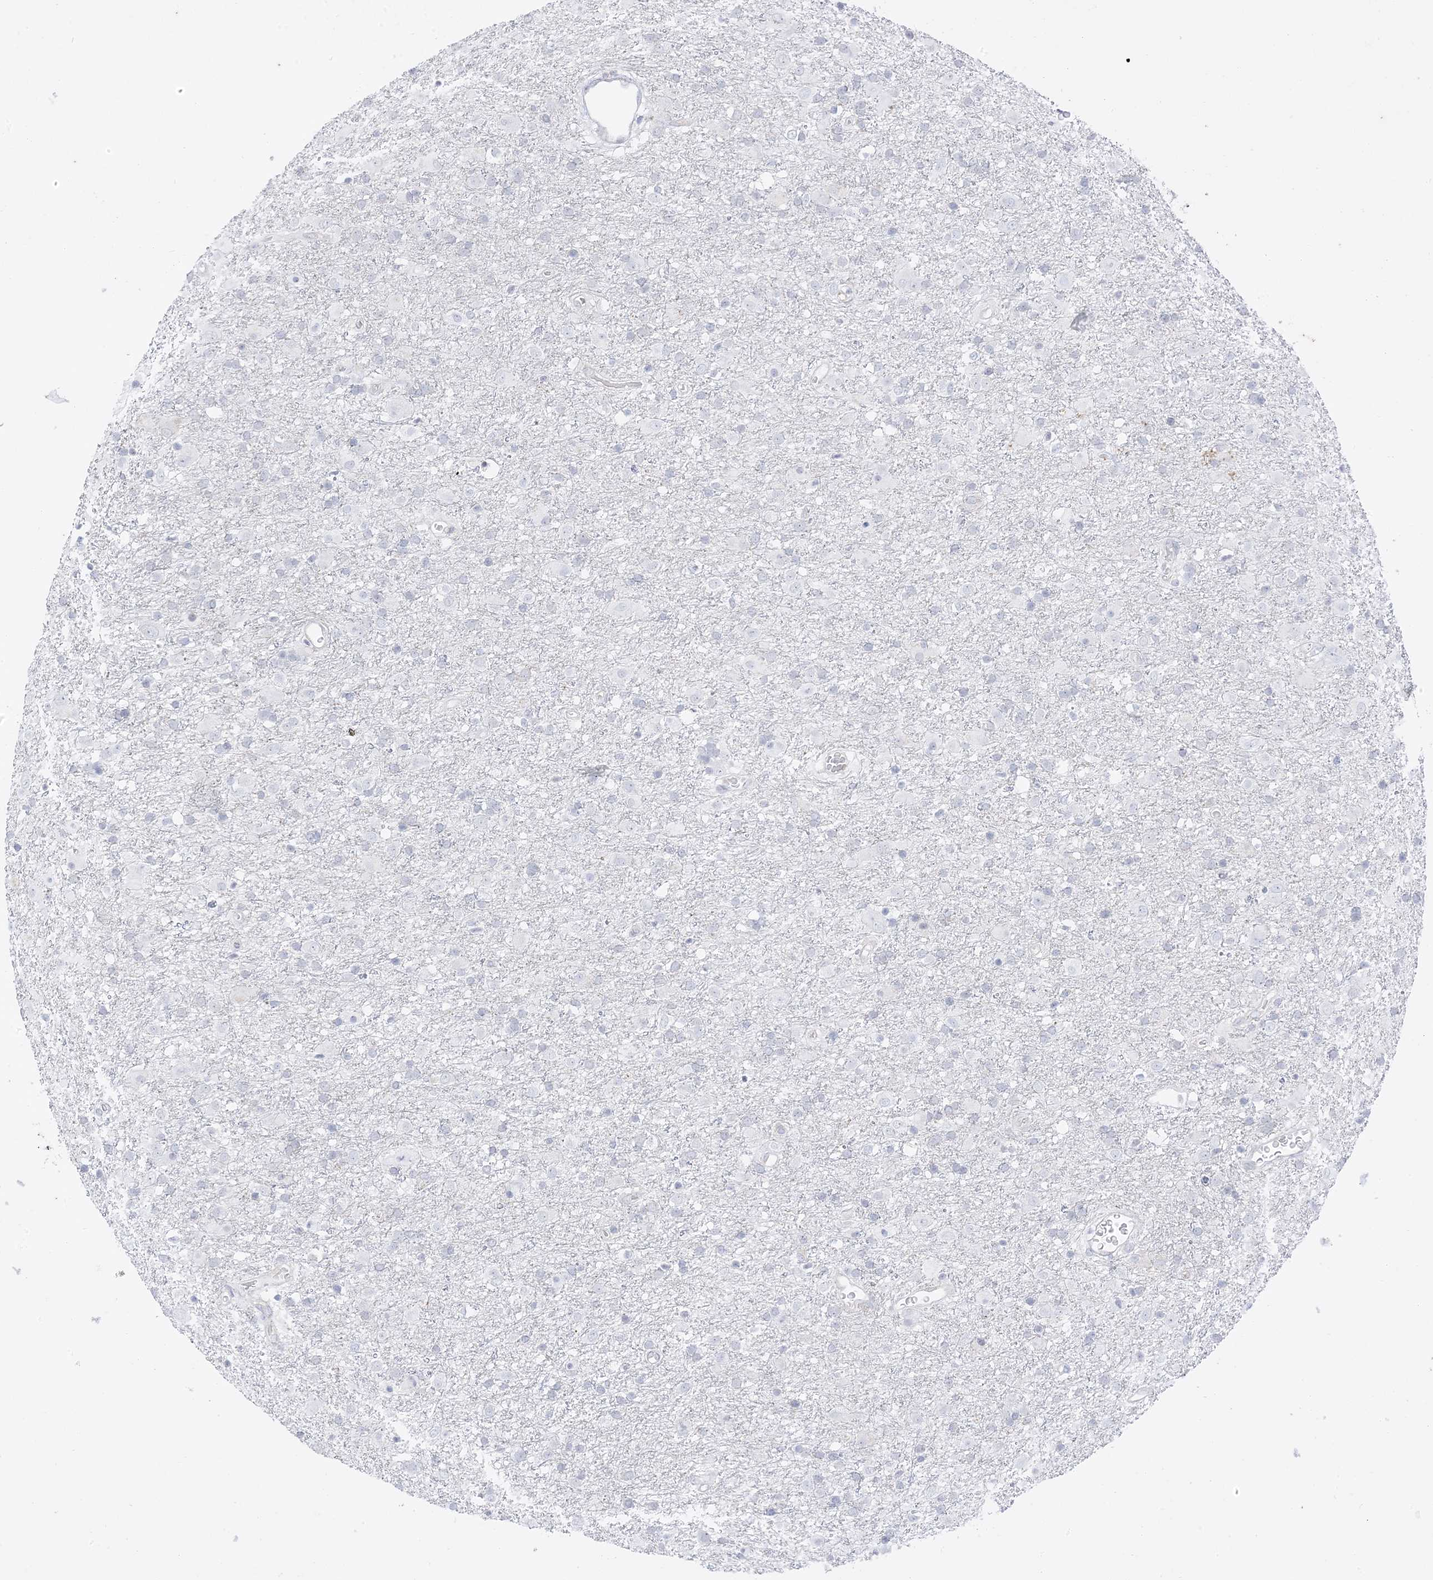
{"staining": {"intensity": "negative", "quantity": "none", "location": "none"}, "tissue": "glioma", "cell_type": "Tumor cells", "image_type": "cancer", "snomed": [{"axis": "morphology", "description": "Glioma, malignant, Low grade"}, {"axis": "topography", "description": "Brain"}], "caption": "The photomicrograph displays no significant staining in tumor cells of malignant low-grade glioma.", "gene": "RAC1", "patient": {"sex": "male", "age": 65}}